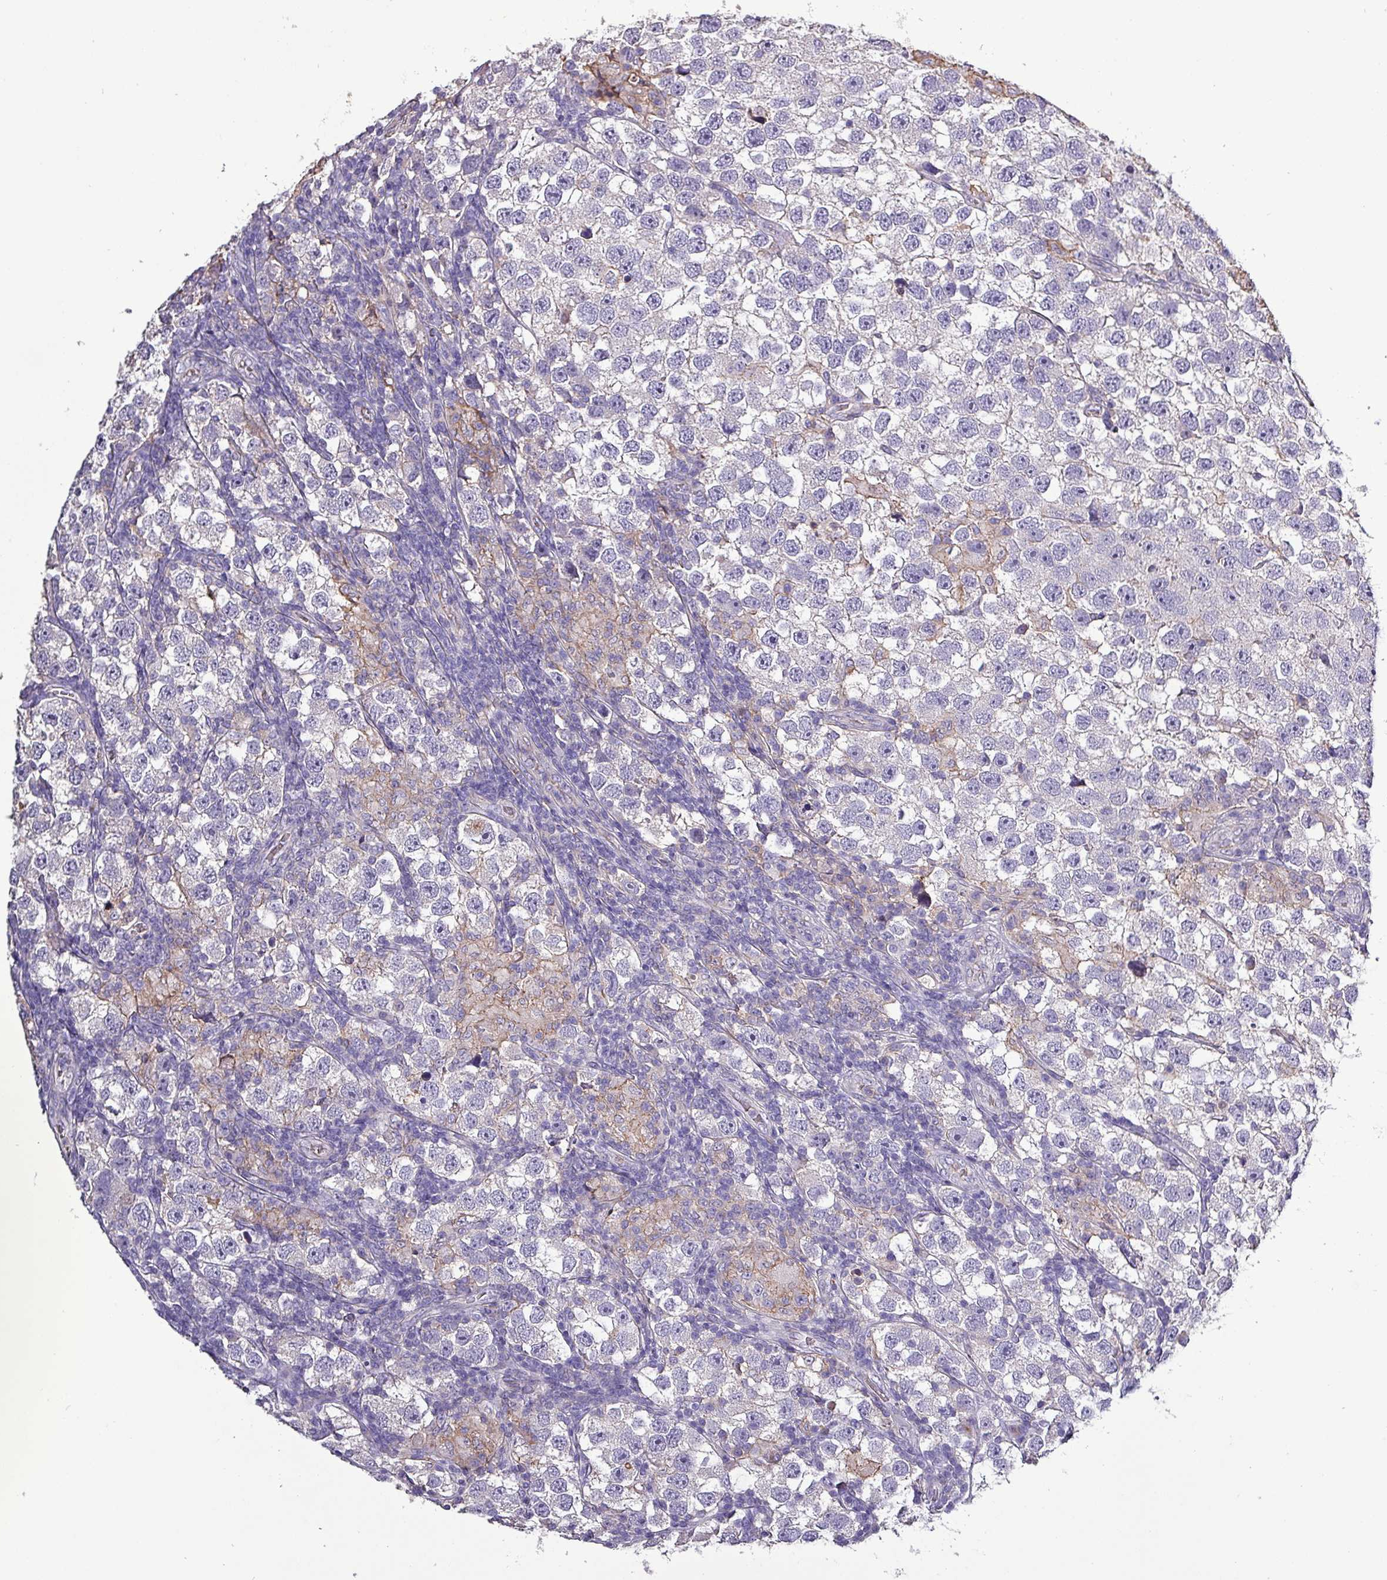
{"staining": {"intensity": "negative", "quantity": "none", "location": "none"}, "tissue": "testis cancer", "cell_type": "Tumor cells", "image_type": "cancer", "snomed": [{"axis": "morphology", "description": "Seminoma, NOS"}, {"axis": "topography", "description": "Testis"}], "caption": "This is an IHC histopathology image of human testis cancer. There is no positivity in tumor cells.", "gene": "HTRA4", "patient": {"sex": "male", "age": 26}}